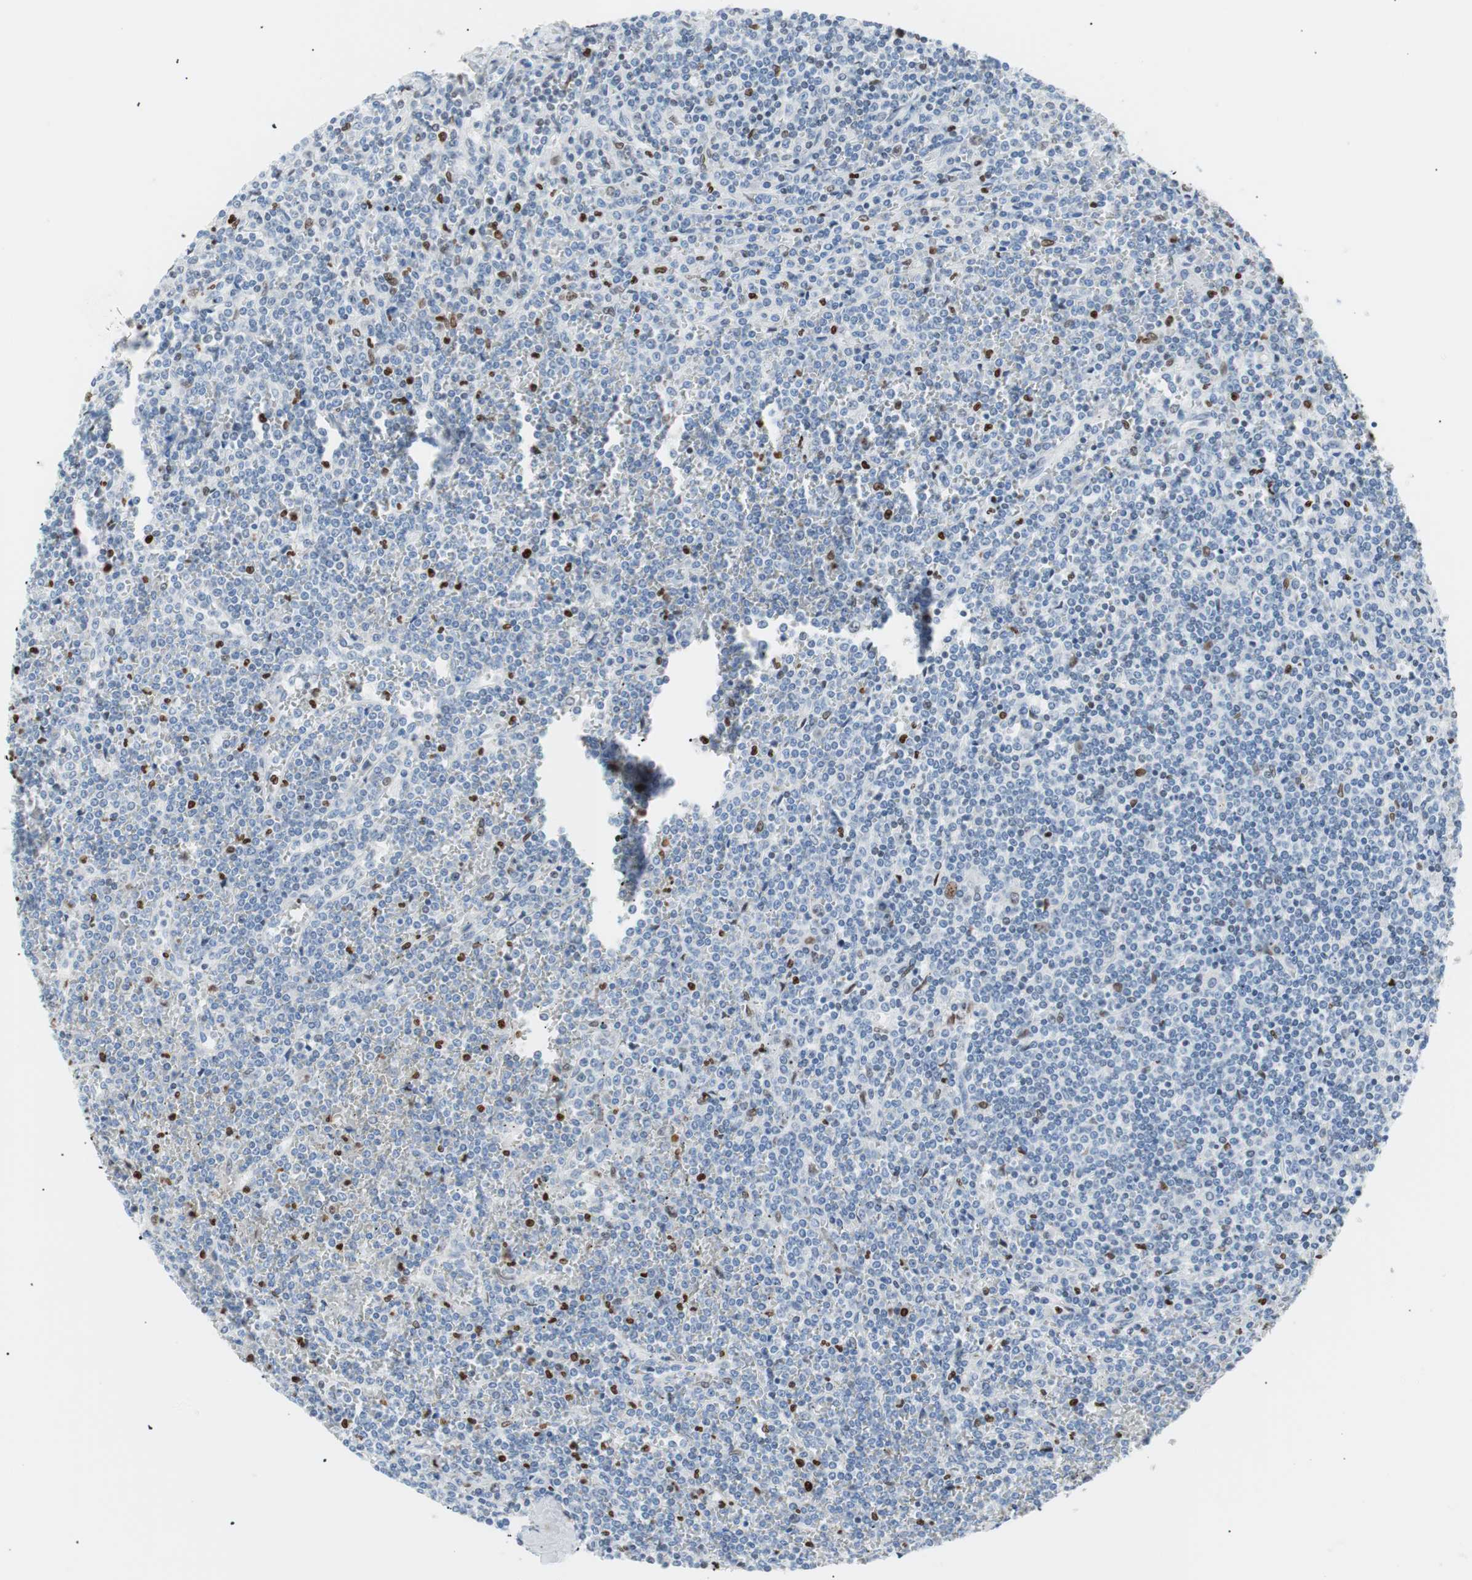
{"staining": {"intensity": "moderate", "quantity": "<25%", "location": "nuclear"}, "tissue": "lymphoma", "cell_type": "Tumor cells", "image_type": "cancer", "snomed": [{"axis": "morphology", "description": "Malignant lymphoma, non-Hodgkin's type, Low grade"}, {"axis": "topography", "description": "Spleen"}], "caption": "Protein staining displays moderate nuclear positivity in approximately <25% of tumor cells in low-grade malignant lymphoma, non-Hodgkin's type. The staining is performed using DAB (3,3'-diaminobenzidine) brown chromogen to label protein expression. The nuclei are counter-stained blue using hematoxylin.", "gene": "CEBPB", "patient": {"sex": "female", "age": 19}}